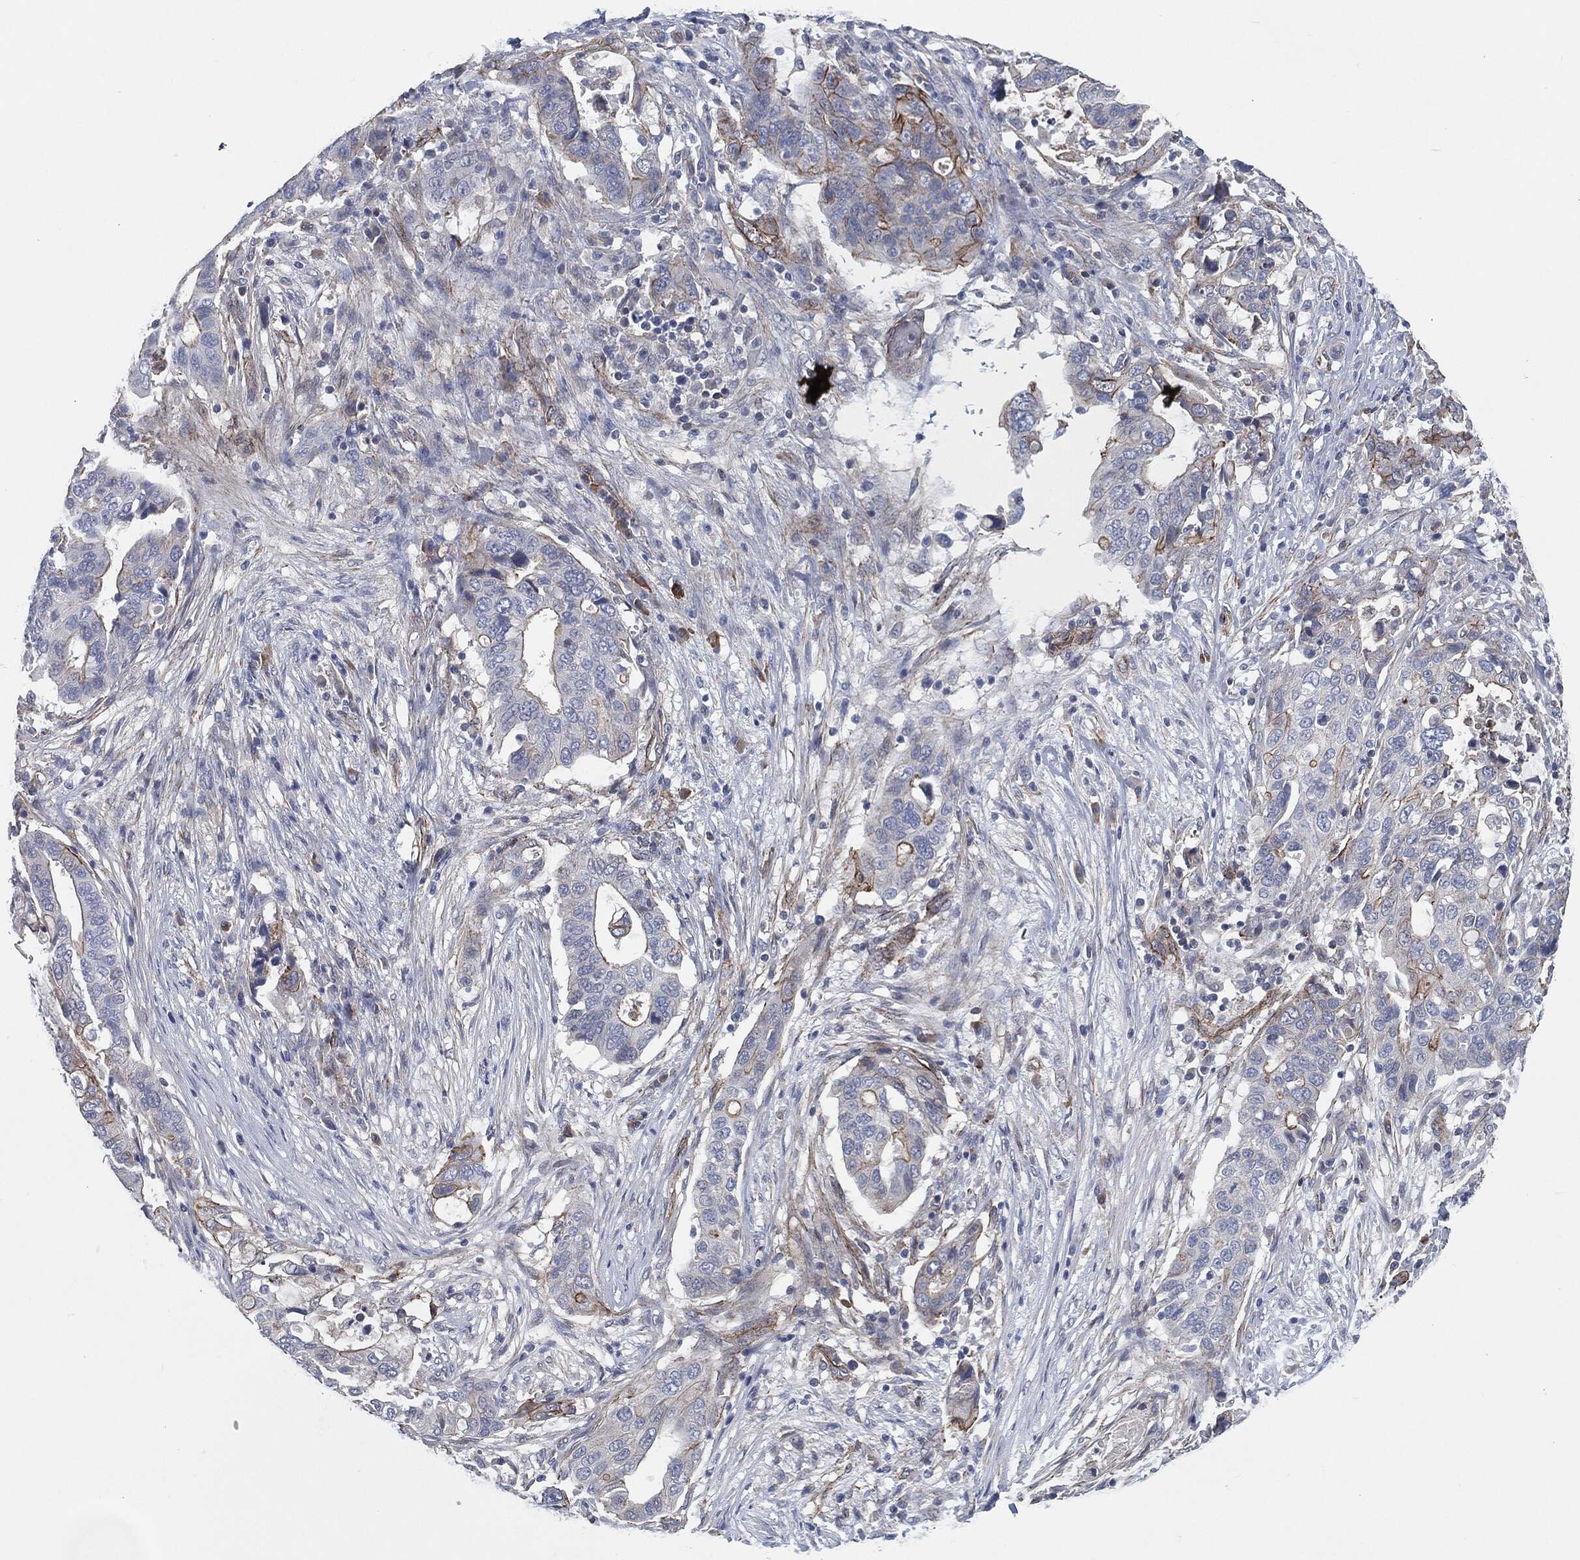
{"staining": {"intensity": "strong", "quantity": "<25%", "location": "cytoplasmic/membranous"}, "tissue": "stomach cancer", "cell_type": "Tumor cells", "image_type": "cancer", "snomed": [{"axis": "morphology", "description": "Adenocarcinoma, NOS"}, {"axis": "topography", "description": "Stomach"}], "caption": "The image shows immunohistochemical staining of stomach cancer. There is strong cytoplasmic/membranous staining is identified in approximately <25% of tumor cells.", "gene": "SVIL", "patient": {"sex": "male", "age": 54}}